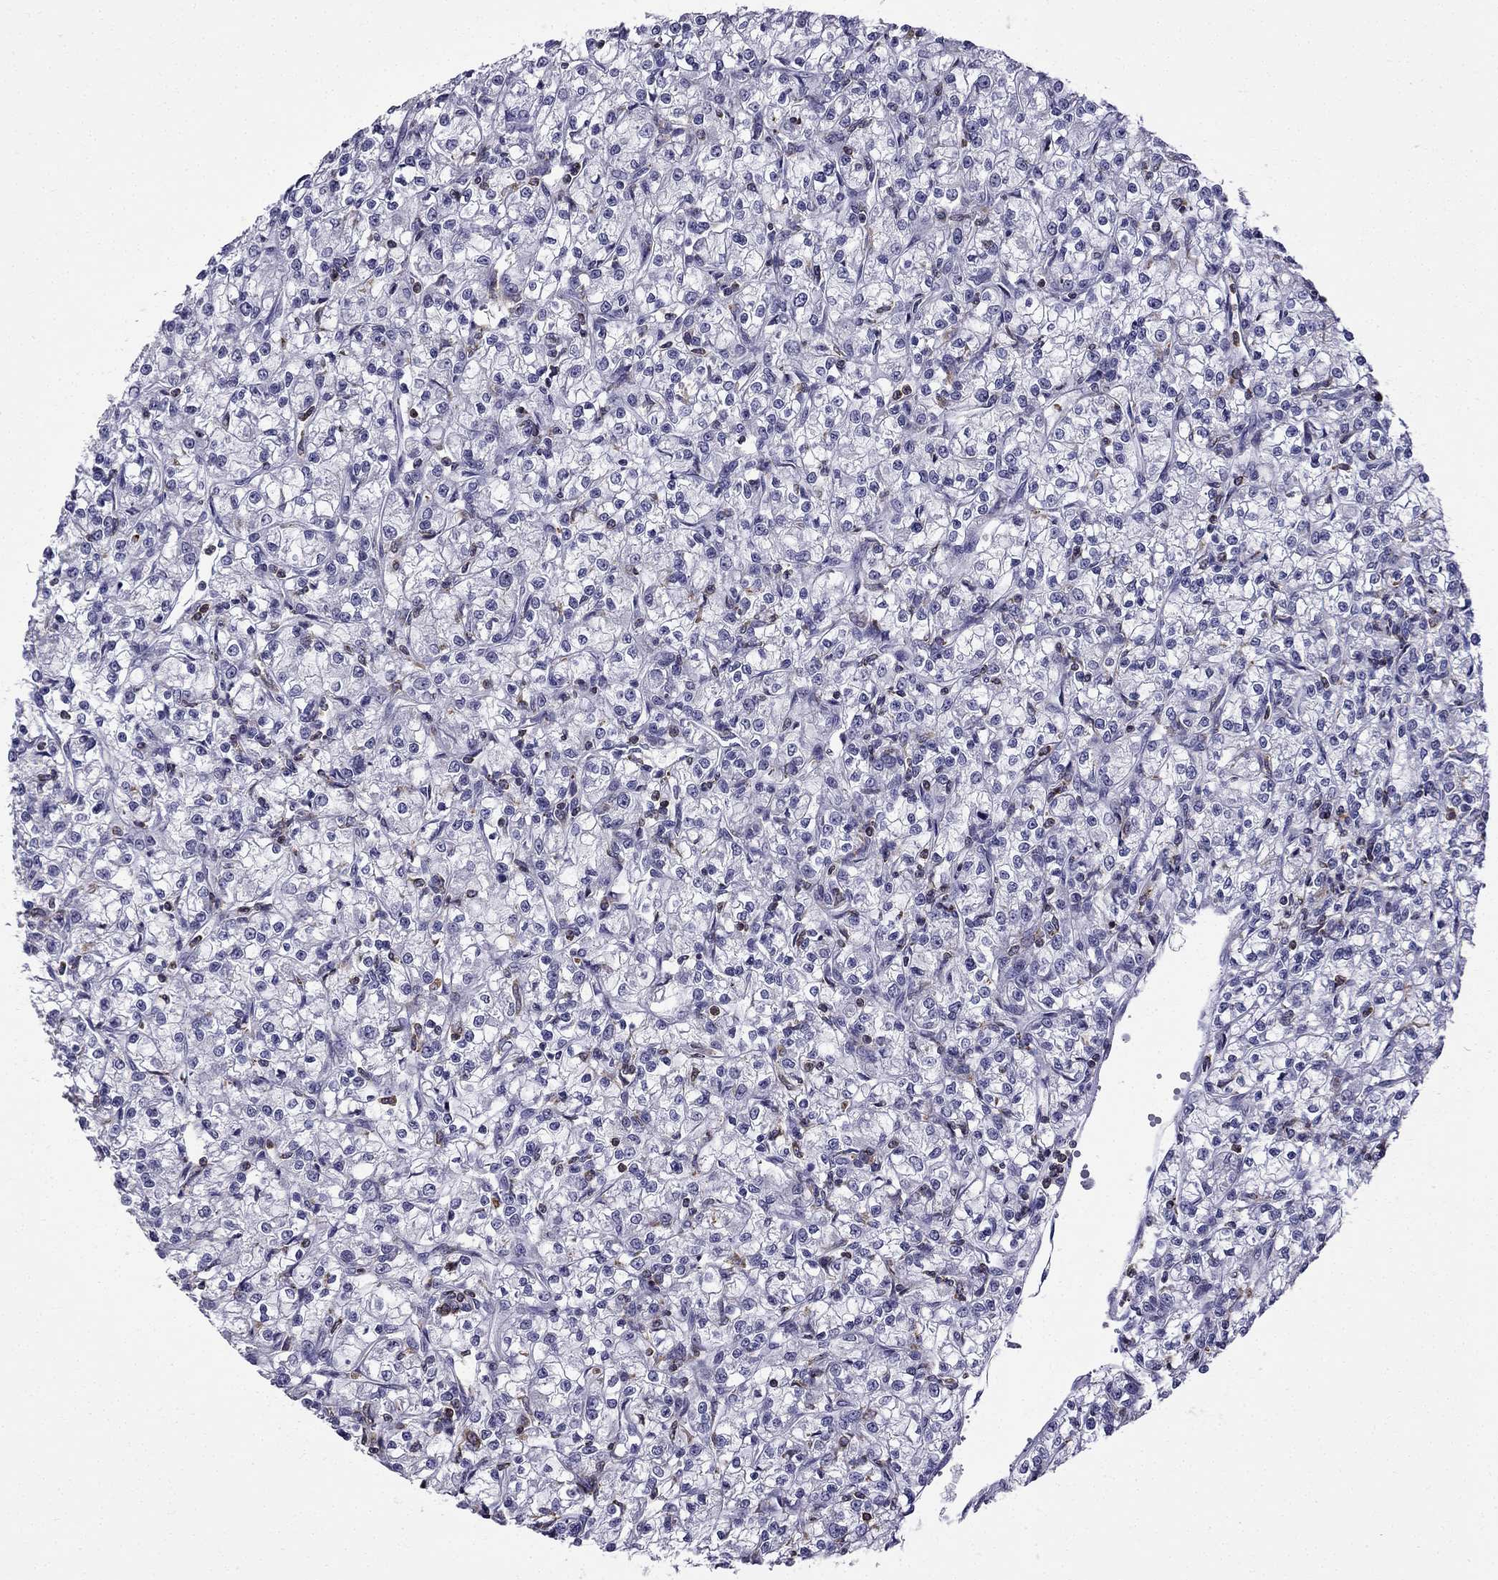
{"staining": {"intensity": "negative", "quantity": "none", "location": "none"}, "tissue": "renal cancer", "cell_type": "Tumor cells", "image_type": "cancer", "snomed": [{"axis": "morphology", "description": "Adenocarcinoma, NOS"}, {"axis": "topography", "description": "Kidney"}], "caption": "This is an IHC micrograph of renal cancer (adenocarcinoma). There is no staining in tumor cells.", "gene": "CCK", "patient": {"sex": "female", "age": 59}}